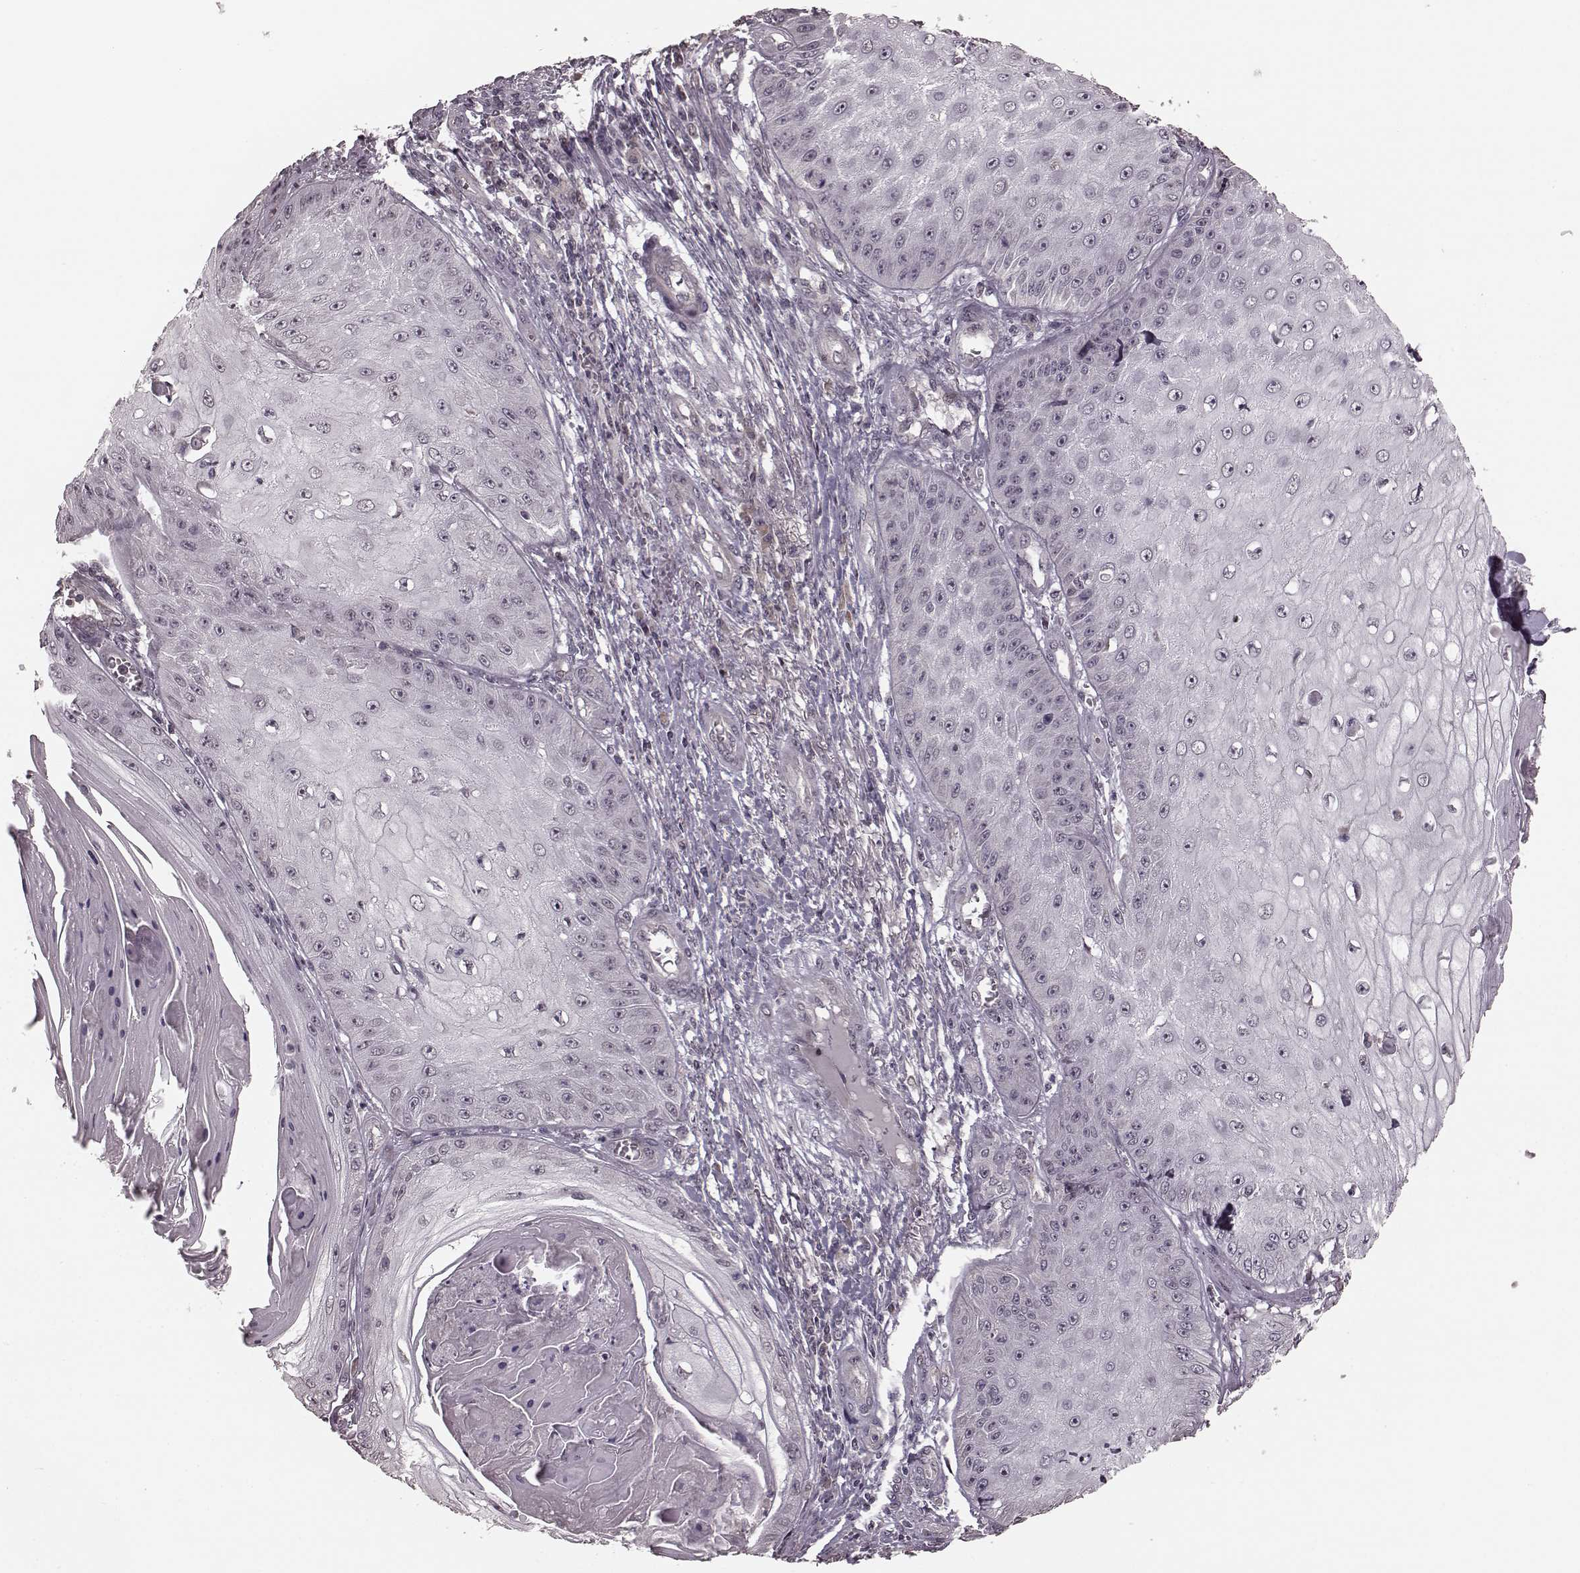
{"staining": {"intensity": "negative", "quantity": "none", "location": "none"}, "tissue": "skin cancer", "cell_type": "Tumor cells", "image_type": "cancer", "snomed": [{"axis": "morphology", "description": "Squamous cell carcinoma, NOS"}, {"axis": "topography", "description": "Skin"}], "caption": "Protein analysis of skin cancer (squamous cell carcinoma) displays no significant positivity in tumor cells.", "gene": "PLCB4", "patient": {"sex": "male", "age": 70}}